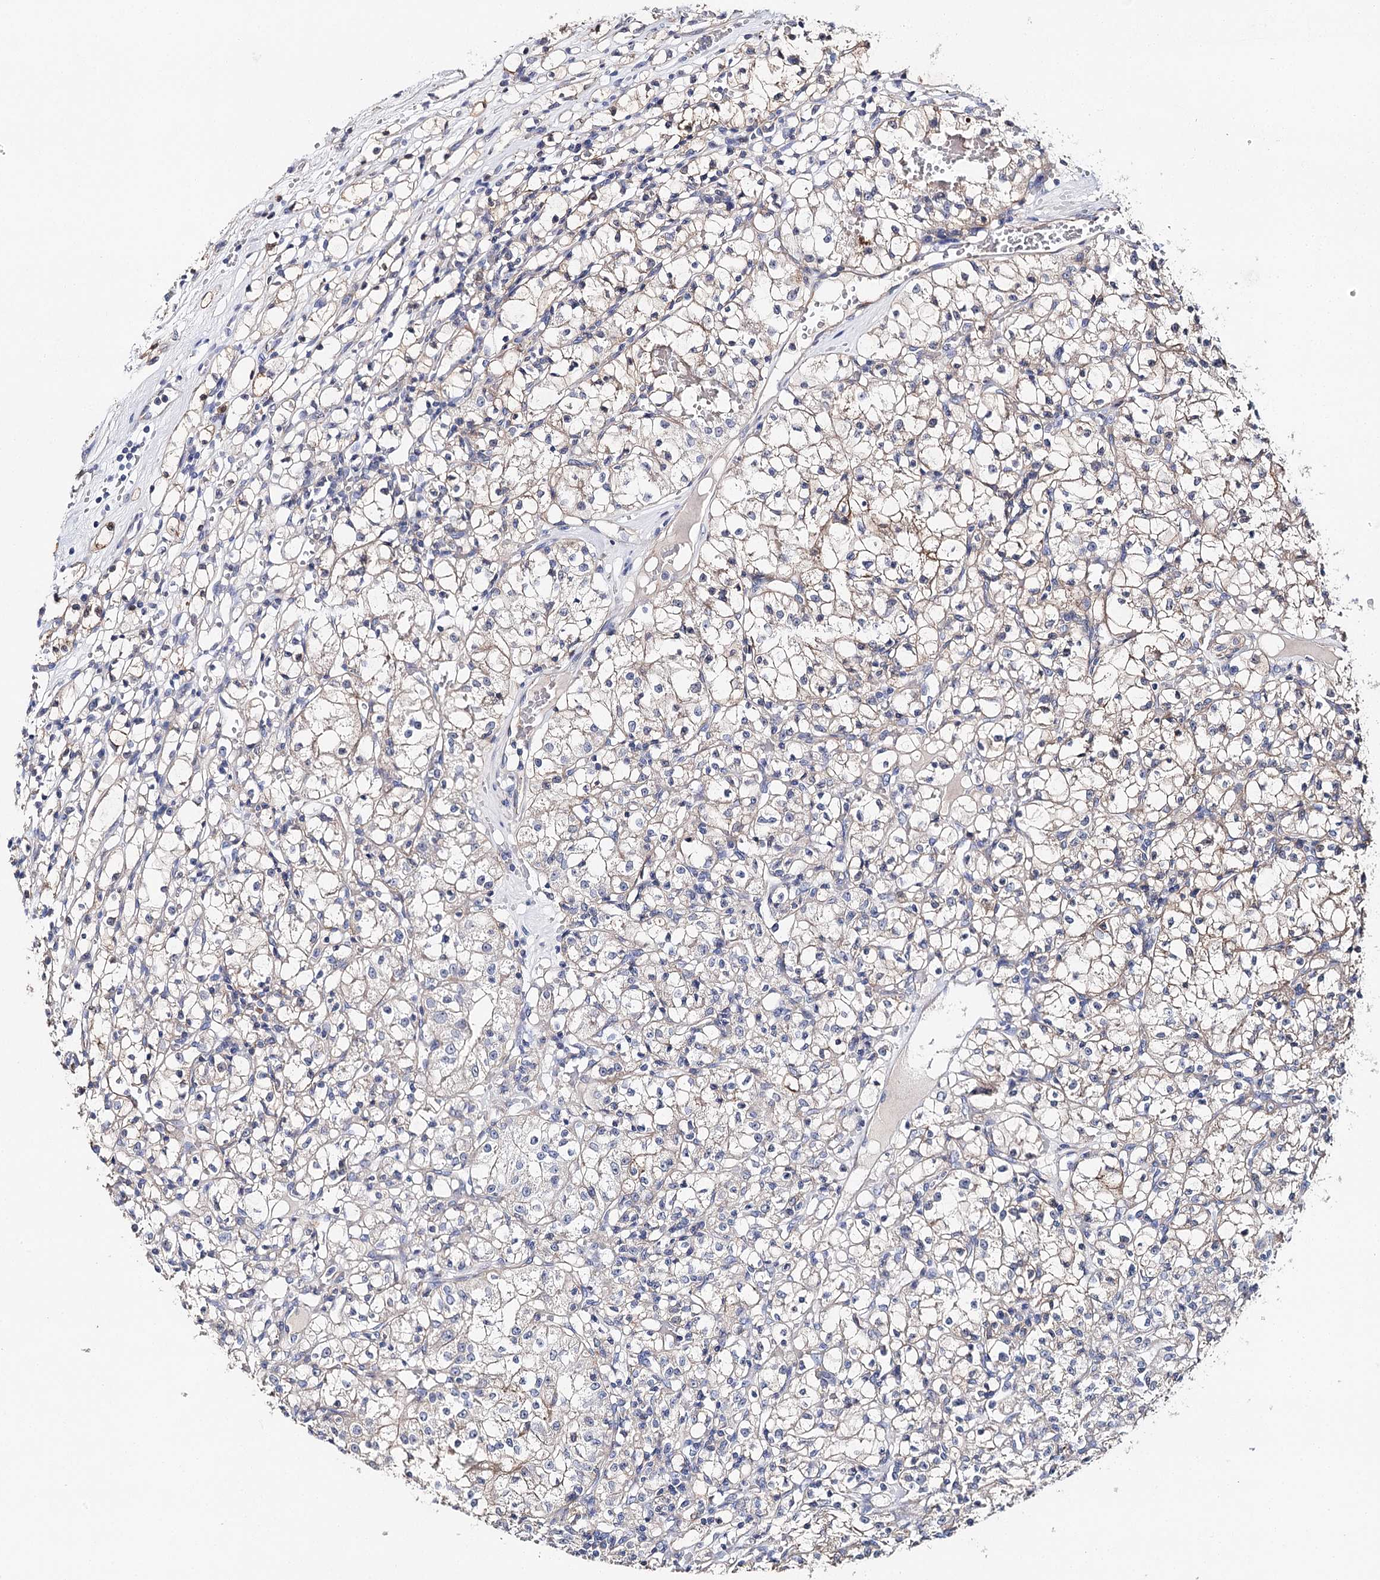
{"staining": {"intensity": "negative", "quantity": "none", "location": "none"}, "tissue": "renal cancer", "cell_type": "Tumor cells", "image_type": "cancer", "snomed": [{"axis": "morphology", "description": "Adenocarcinoma, NOS"}, {"axis": "topography", "description": "Kidney"}], "caption": "Renal cancer stained for a protein using immunohistochemistry (IHC) exhibits no positivity tumor cells.", "gene": "EPYC", "patient": {"sex": "female", "age": 59}}